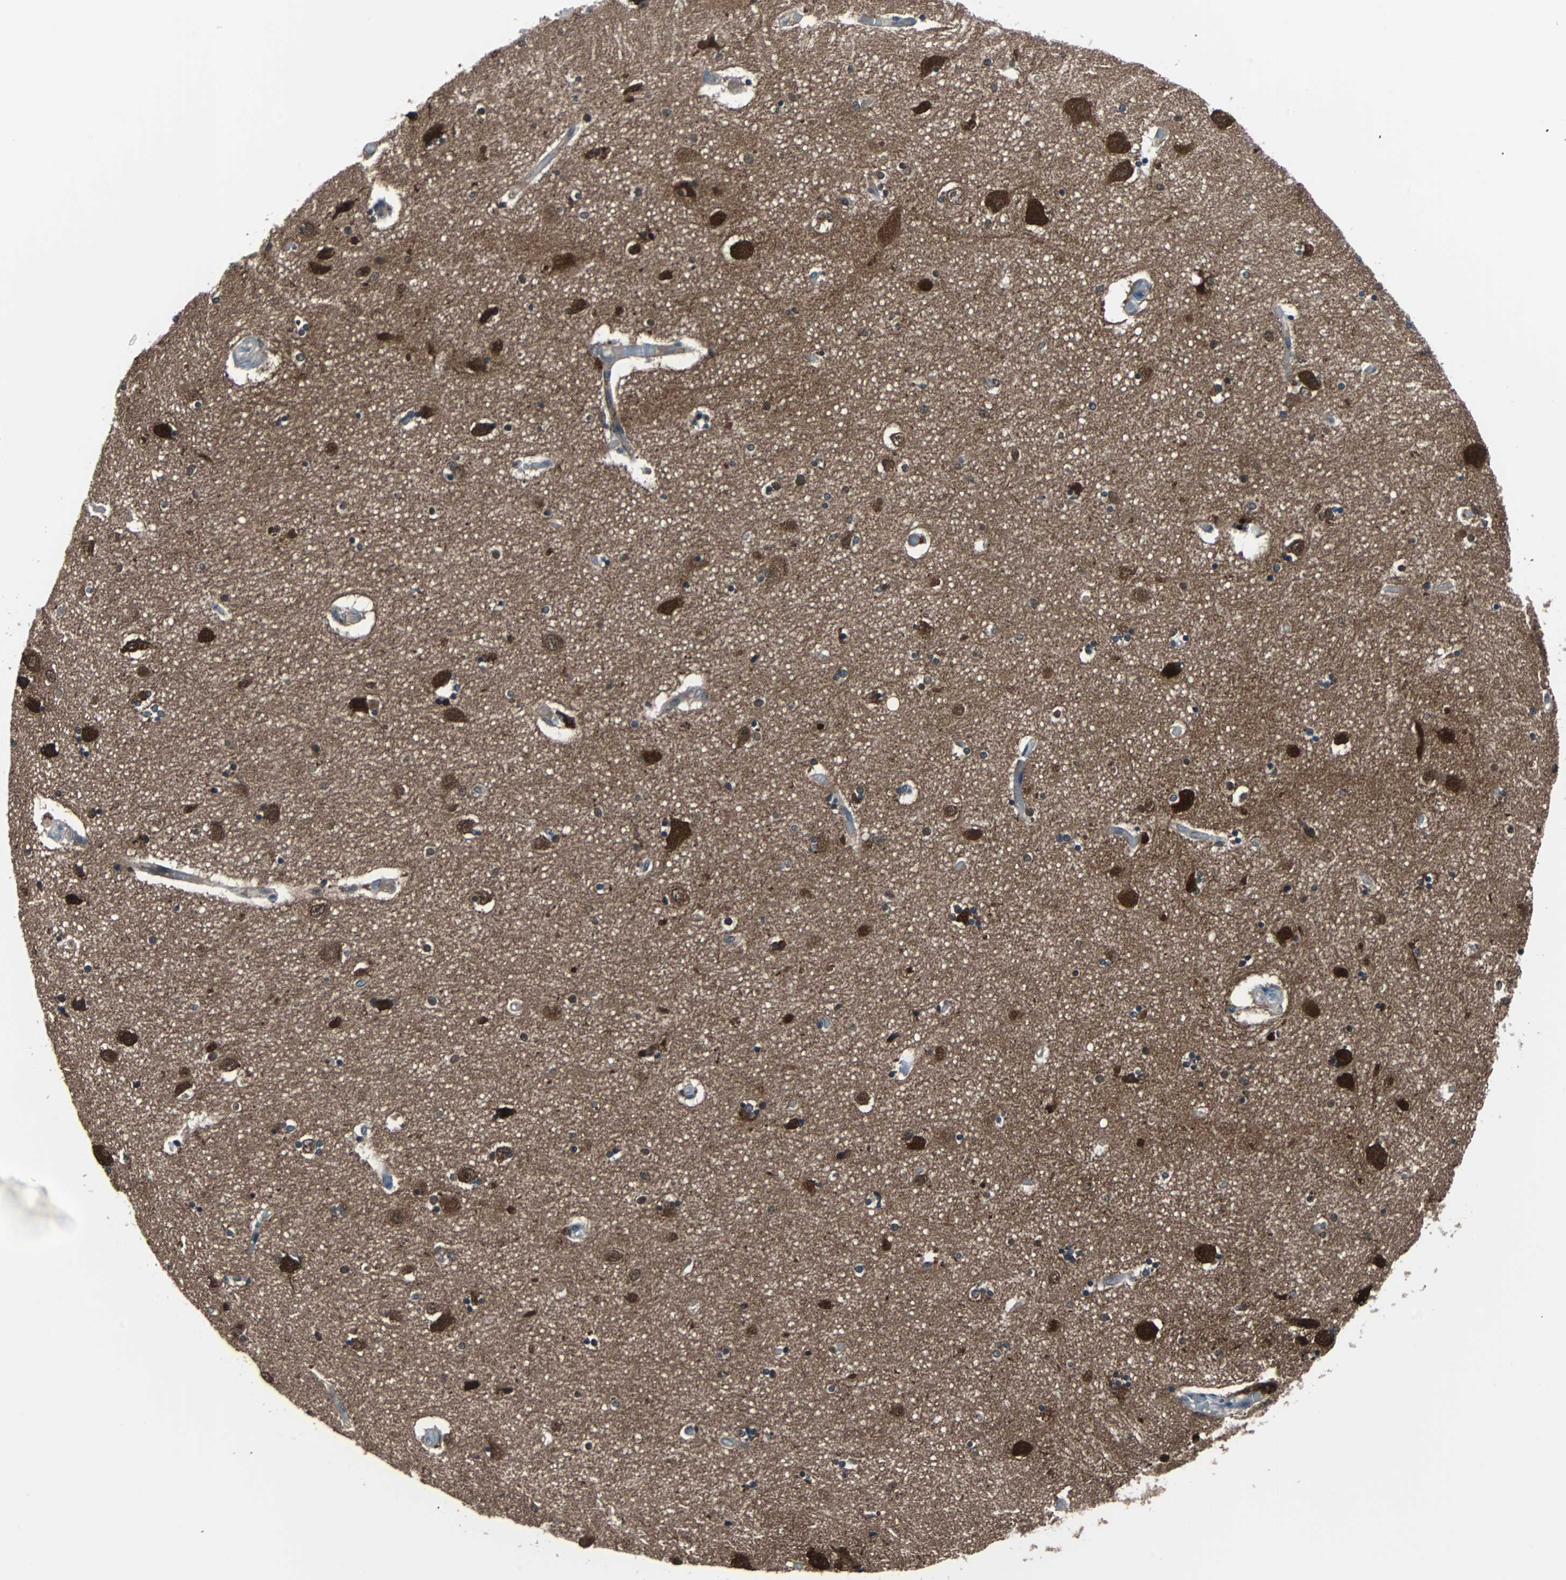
{"staining": {"intensity": "negative", "quantity": "none", "location": "none"}, "tissue": "hippocampus", "cell_type": "Glial cells", "image_type": "normal", "snomed": [{"axis": "morphology", "description": "Normal tissue, NOS"}, {"axis": "topography", "description": "Hippocampus"}], "caption": "This is a micrograph of immunohistochemistry (IHC) staining of benign hippocampus, which shows no expression in glial cells.", "gene": "PAK1", "patient": {"sex": "female", "age": 54}}